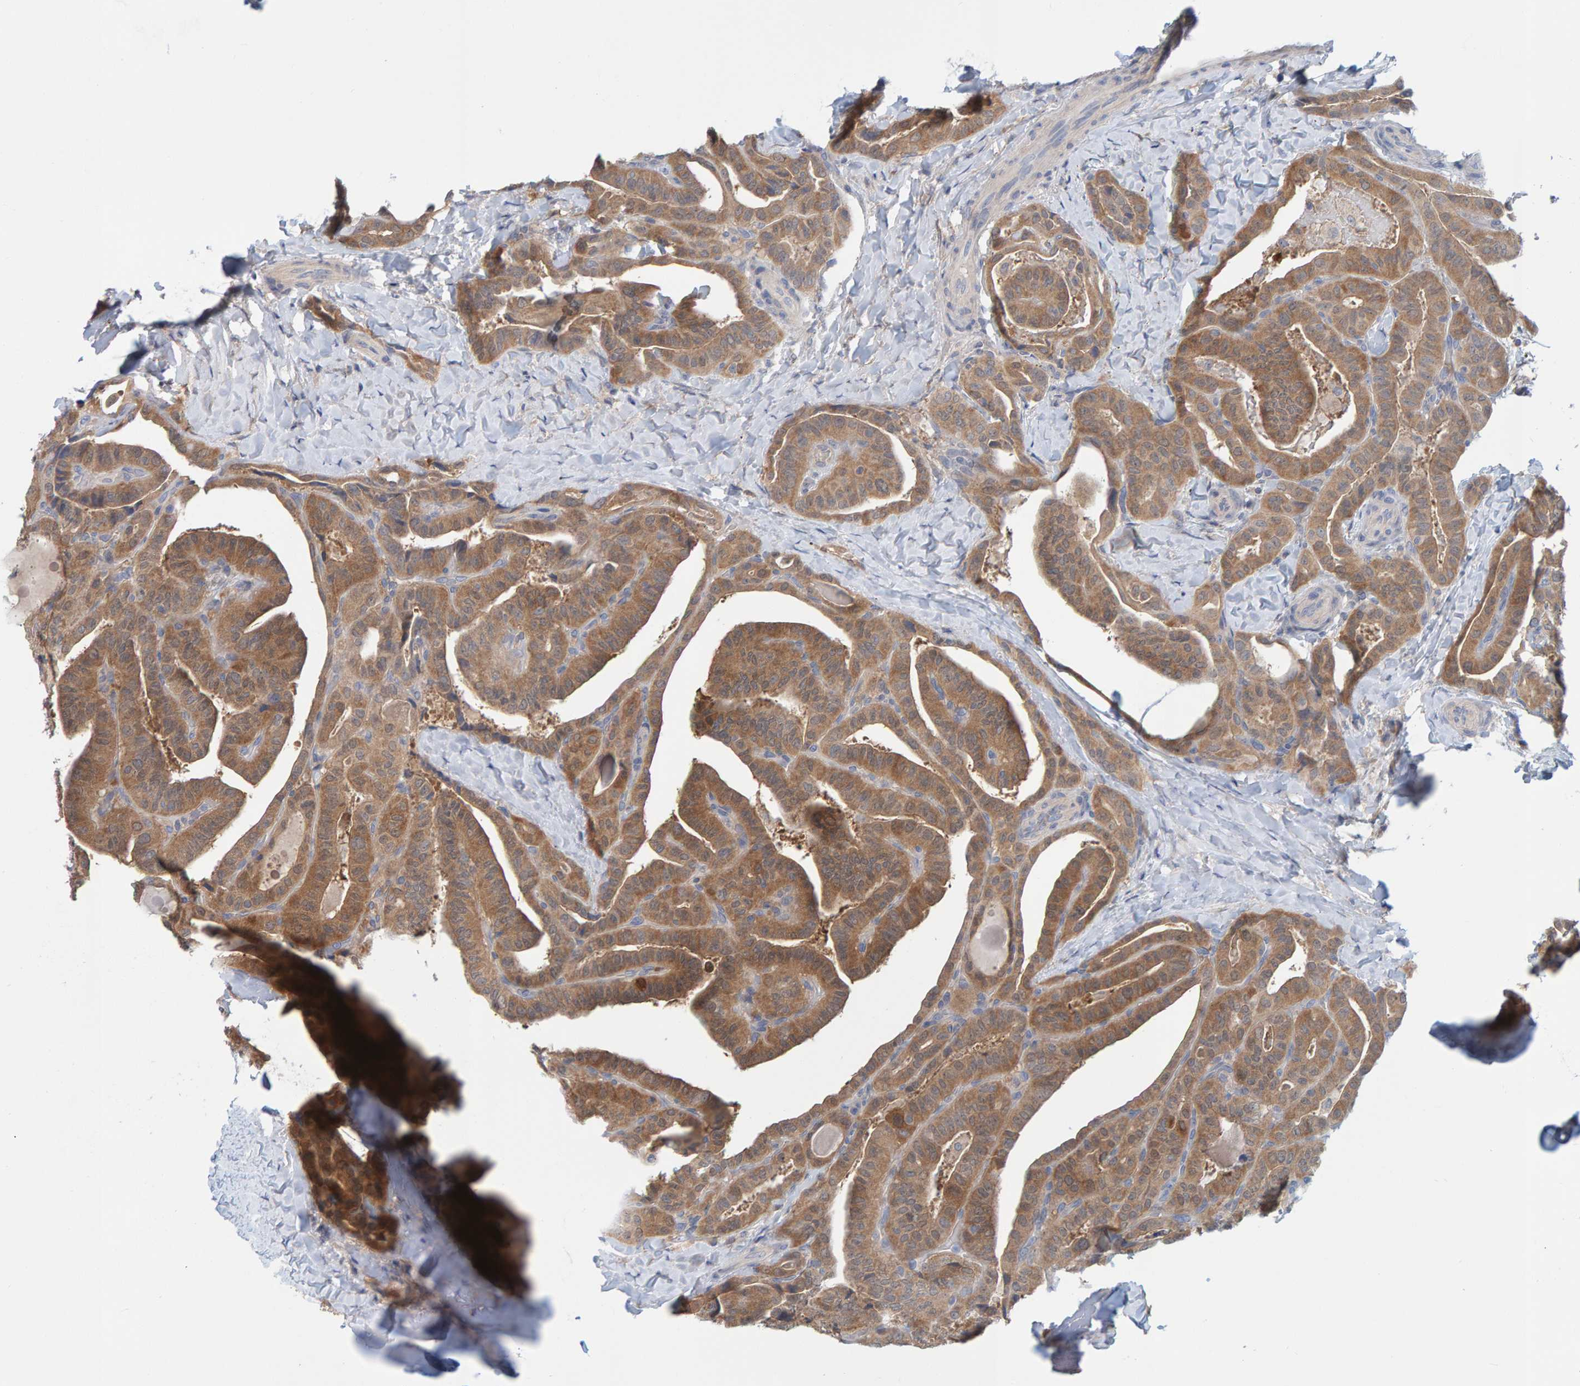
{"staining": {"intensity": "moderate", "quantity": ">75%", "location": "cytoplasmic/membranous"}, "tissue": "thyroid cancer", "cell_type": "Tumor cells", "image_type": "cancer", "snomed": [{"axis": "morphology", "description": "Papillary adenocarcinoma, NOS"}, {"axis": "topography", "description": "Thyroid gland"}], "caption": "Immunohistochemical staining of thyroid papillary adenocarcinoma reveals moderate cytoplasmic/membranous protein staining in about >75% of tumor cells. The staining was performed using DAB to visualize the protein expression in brown, while the nuclei were stained in blue with hematoxylin (Magnification: 20x).", "gene": "TATDN1", "patient": {"sex": "male", "age": 77}}